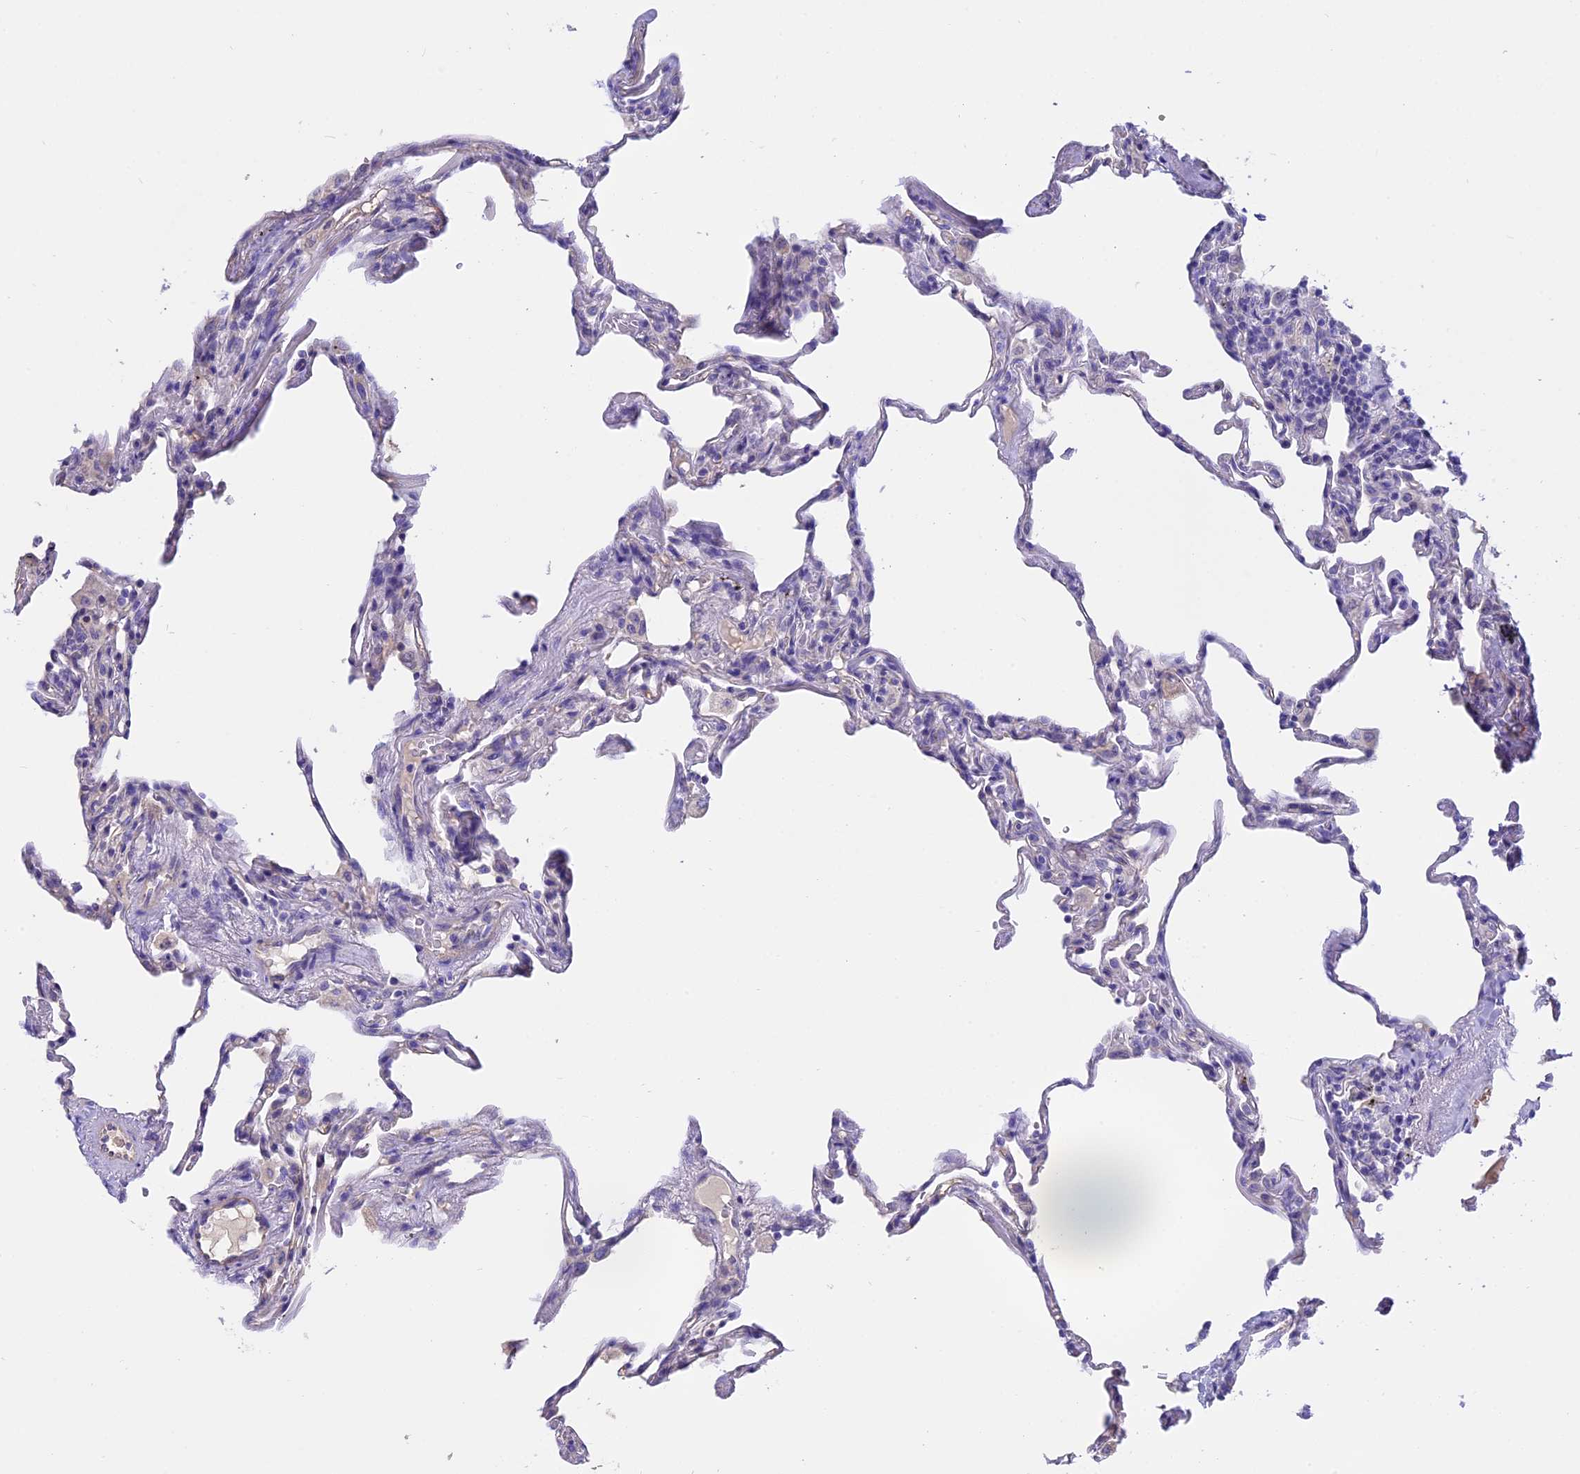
{"staining": {"intensity": "negative", "quantity": "none", "location": "none"}, "tissue": "lung", "cell_type": "Alveolar cells", "image_type": "normal", "snomed": [{"axis": "morphology", "description": "Normal tissue, NOS"}, {"axis": "topography", "description": "Lung"}], "caption": "This is an immunohistochemistry (IHC) photomicrograph of normal human lung. There is no staining in alveolar cells.", "gene": "WFDC2", "patient": {"sex": "male", "age": 59}}